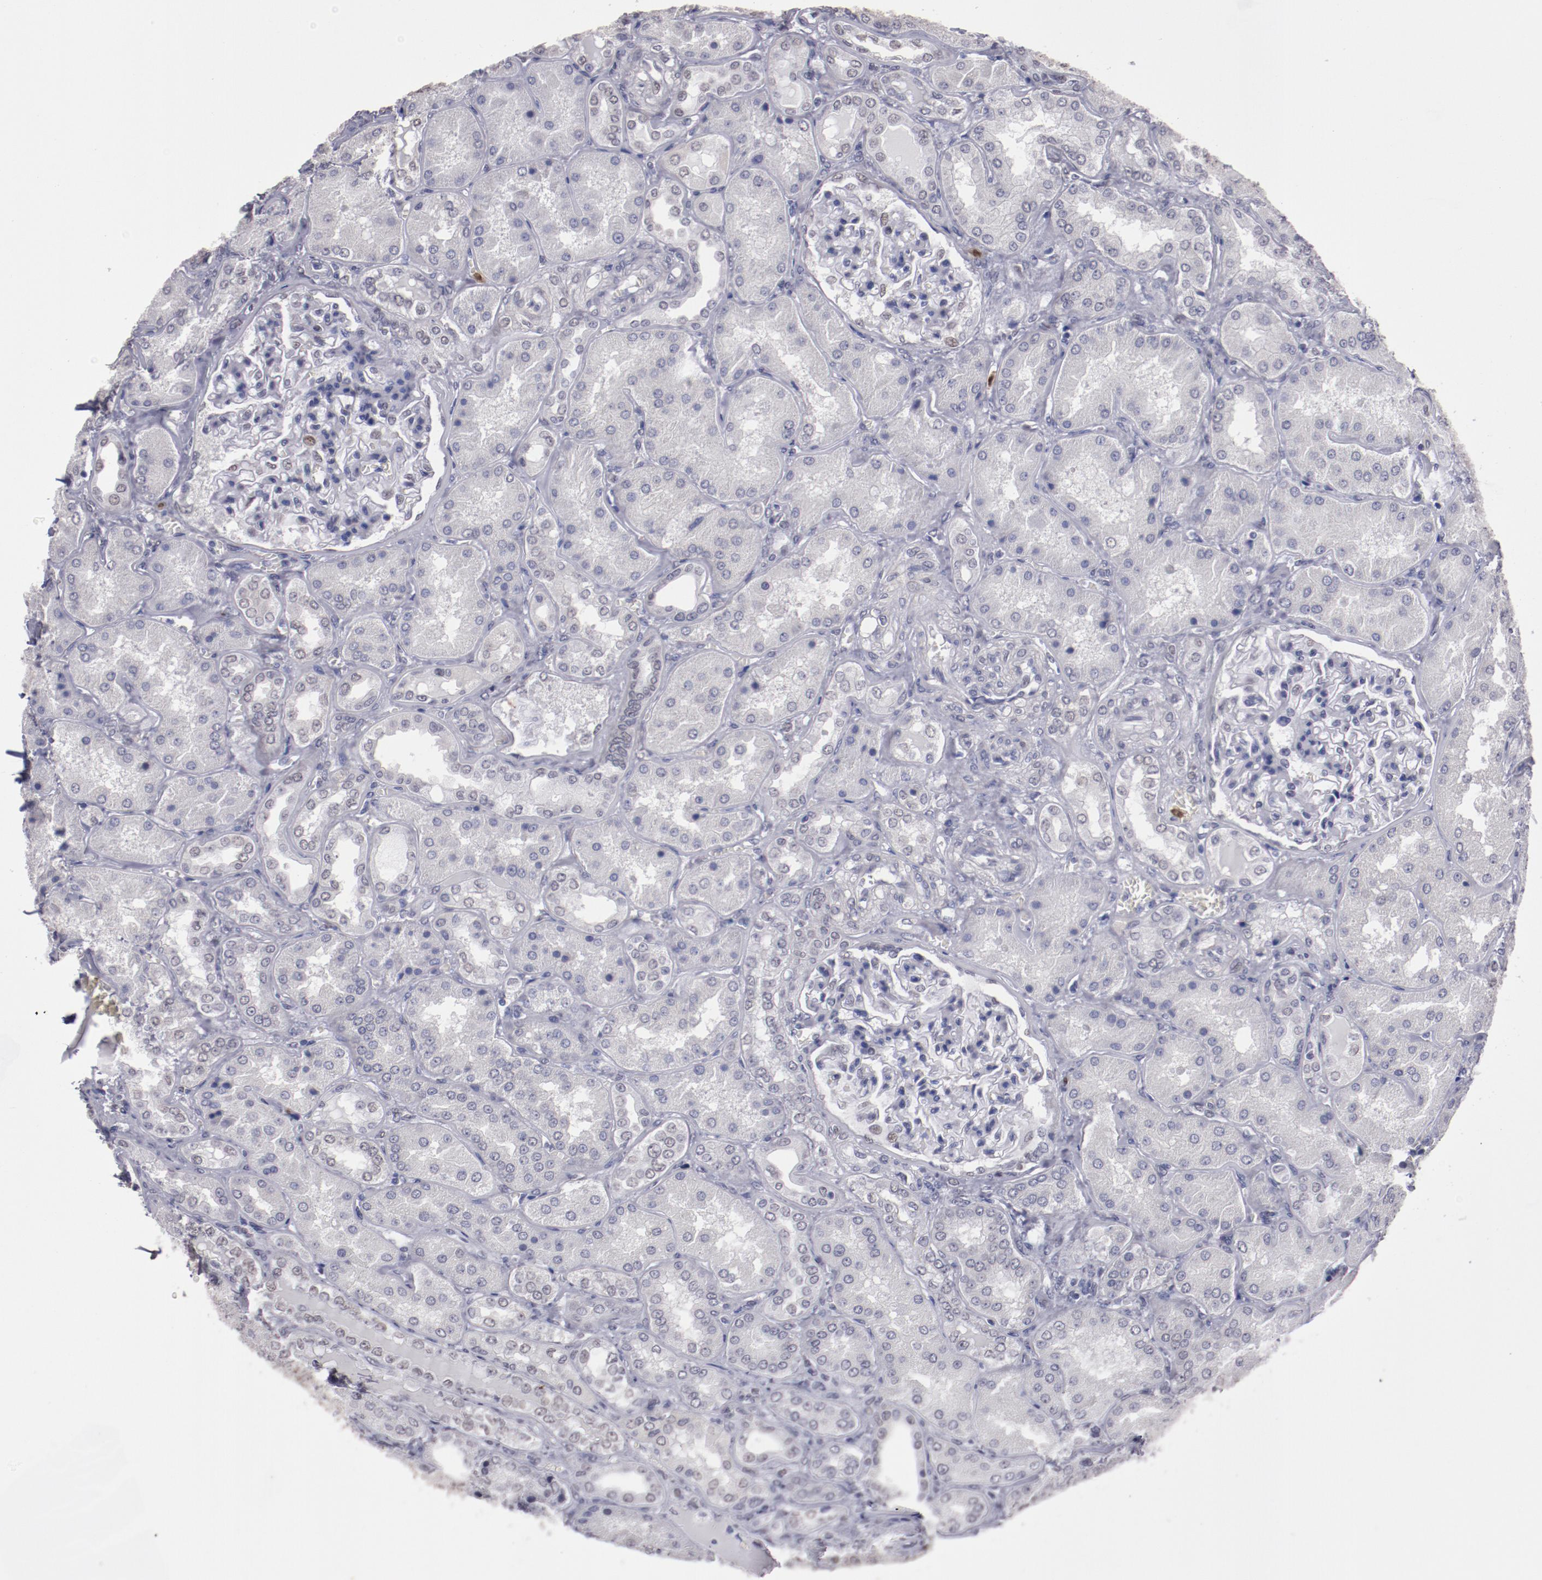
{"staining": {"intensity": "negative", "quantity": "none", "location": "none"}, "tissue": "kidney", "cell_type": "Cells in glomeruli", "image_type": "normal", "snomed": [{"axis": "morphology", "description": "Normal tissue, NOS"}, {"axis": "topography", "description": "Kidney"}], "caption": "Immunohistochemistry (IHC) image of normal human kidney stained for a protein (brown), which shows no staining in cells in glomeruli.", "gene": "IRF4", "patient": {"sex": "female", "age": 56}}